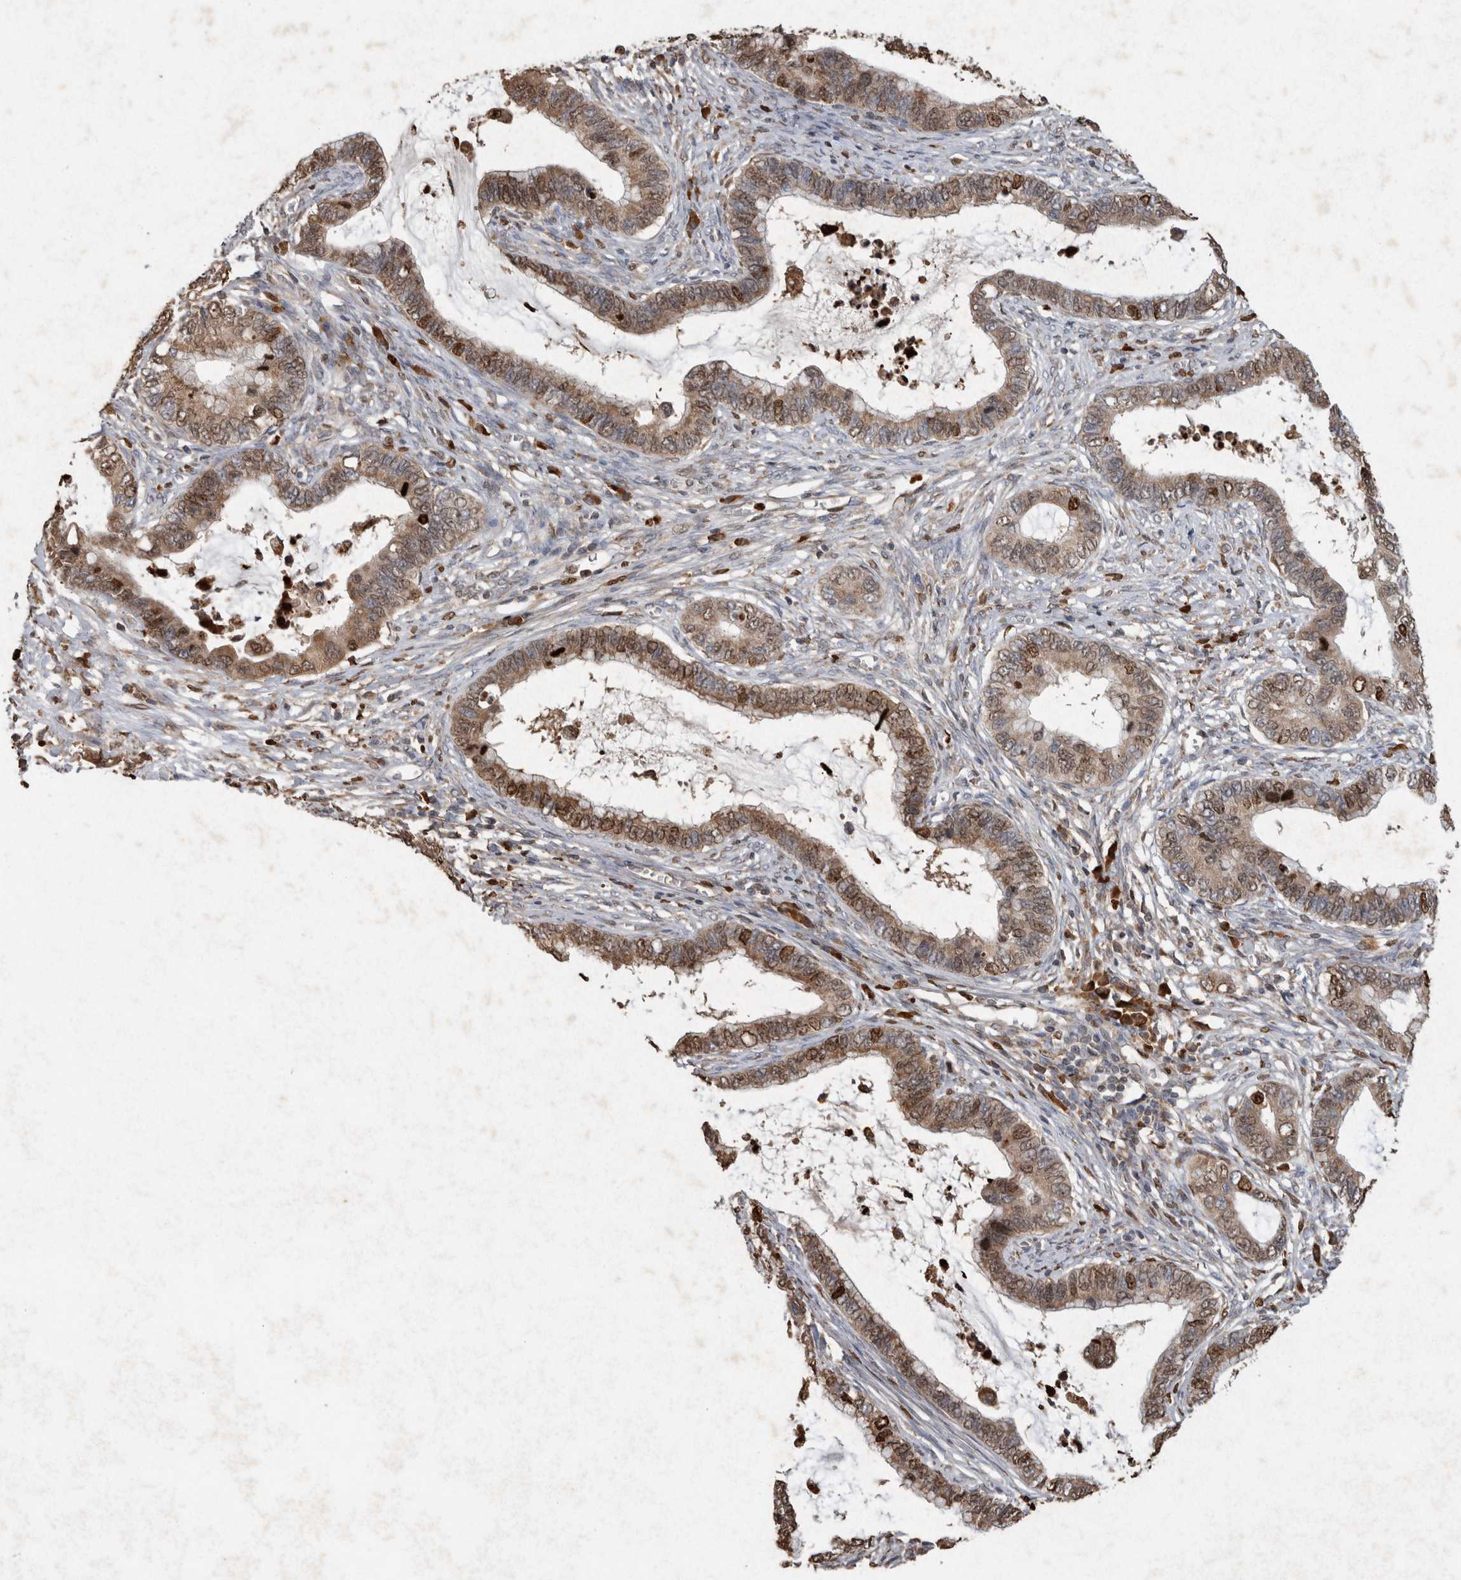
{"staining": {"intensity": "moderate", "quantity": ">75%", "location": "cytoplasmic/membranous,nuclear"}, "tissue": "cervical cancer", "cell_type": "Tumor cells", "image_type": "cancer", "snomed": [{"axis": "morphology", "description": "Adenocarcinoma, NOS"}, {"axis": "topography", "description": "Cervix"}], "caption": "Cervical cancer (adenocarcinoma) stained with a brown dye shows moderate cytoplasmic/membranous and nuclear positive expression in approximately >75% of tumor cells.", "gene": "ADGRL3", "patient": {"sex": "female", "age": 44}}